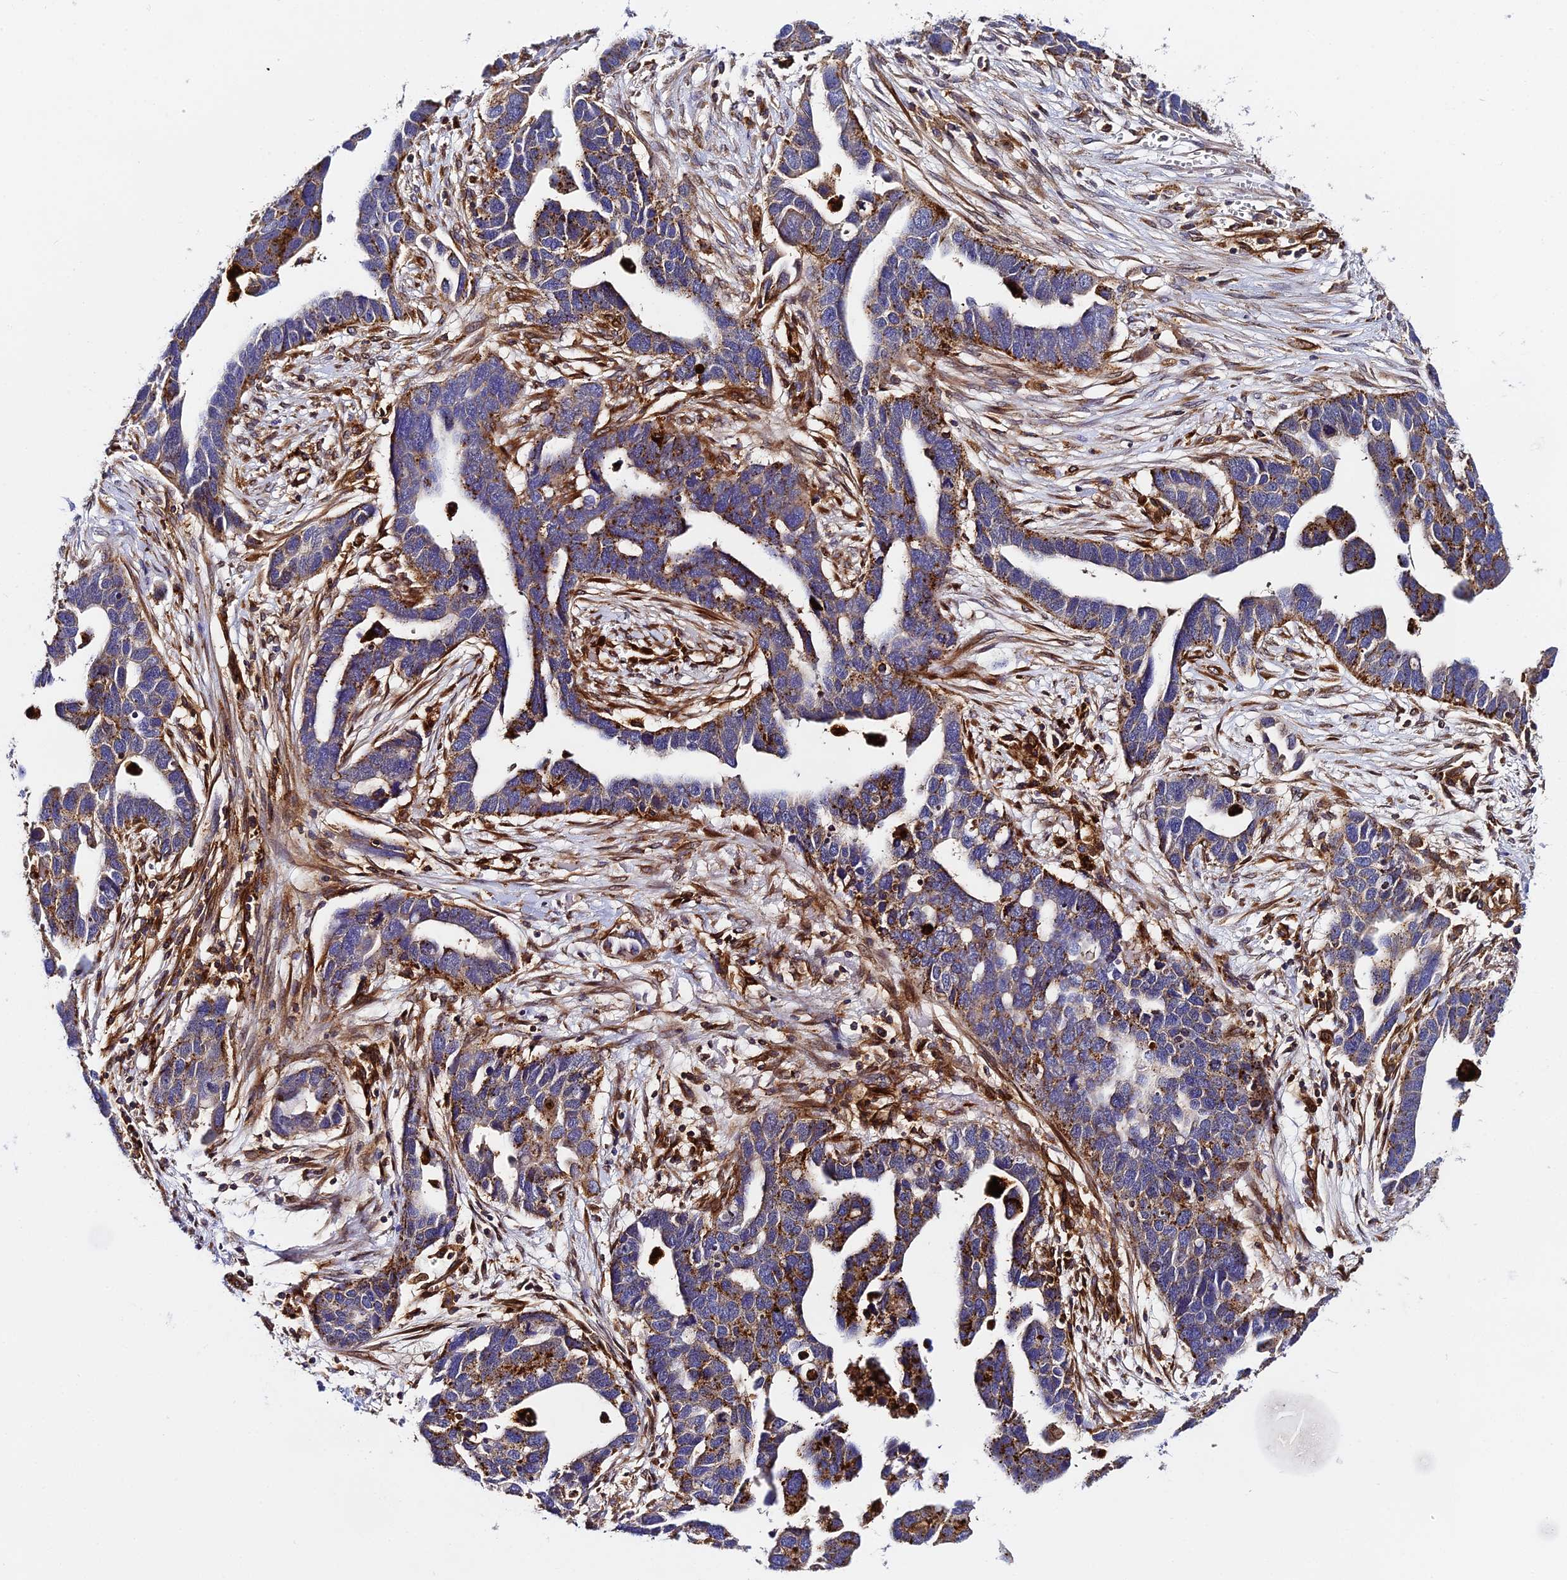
{"staining": {"intensity": "strong", "quantity": "25%-75%", "location": "cytoplasmic/membranous"}, "tissue": "ovarian cancer", "cell_type": "Tumor cells", "image_type": "cancer", "snomed": [{"axis": "morphology", "description": "Cystadenocarcinoma, serous, NOS"}, {"axis": "topography", "description": "Ovary"}], "caption": "IHC of human ovarian cancer (serous cystadenocarcinoma) reveals high levels of strong cytoplasmic/membranous staining in about 25%-75% of tumor cells. (IHC, brightfield microscopy, high magnification).", "gene": "TRPV2", "patient": {"sex": "female", "age": 54}}